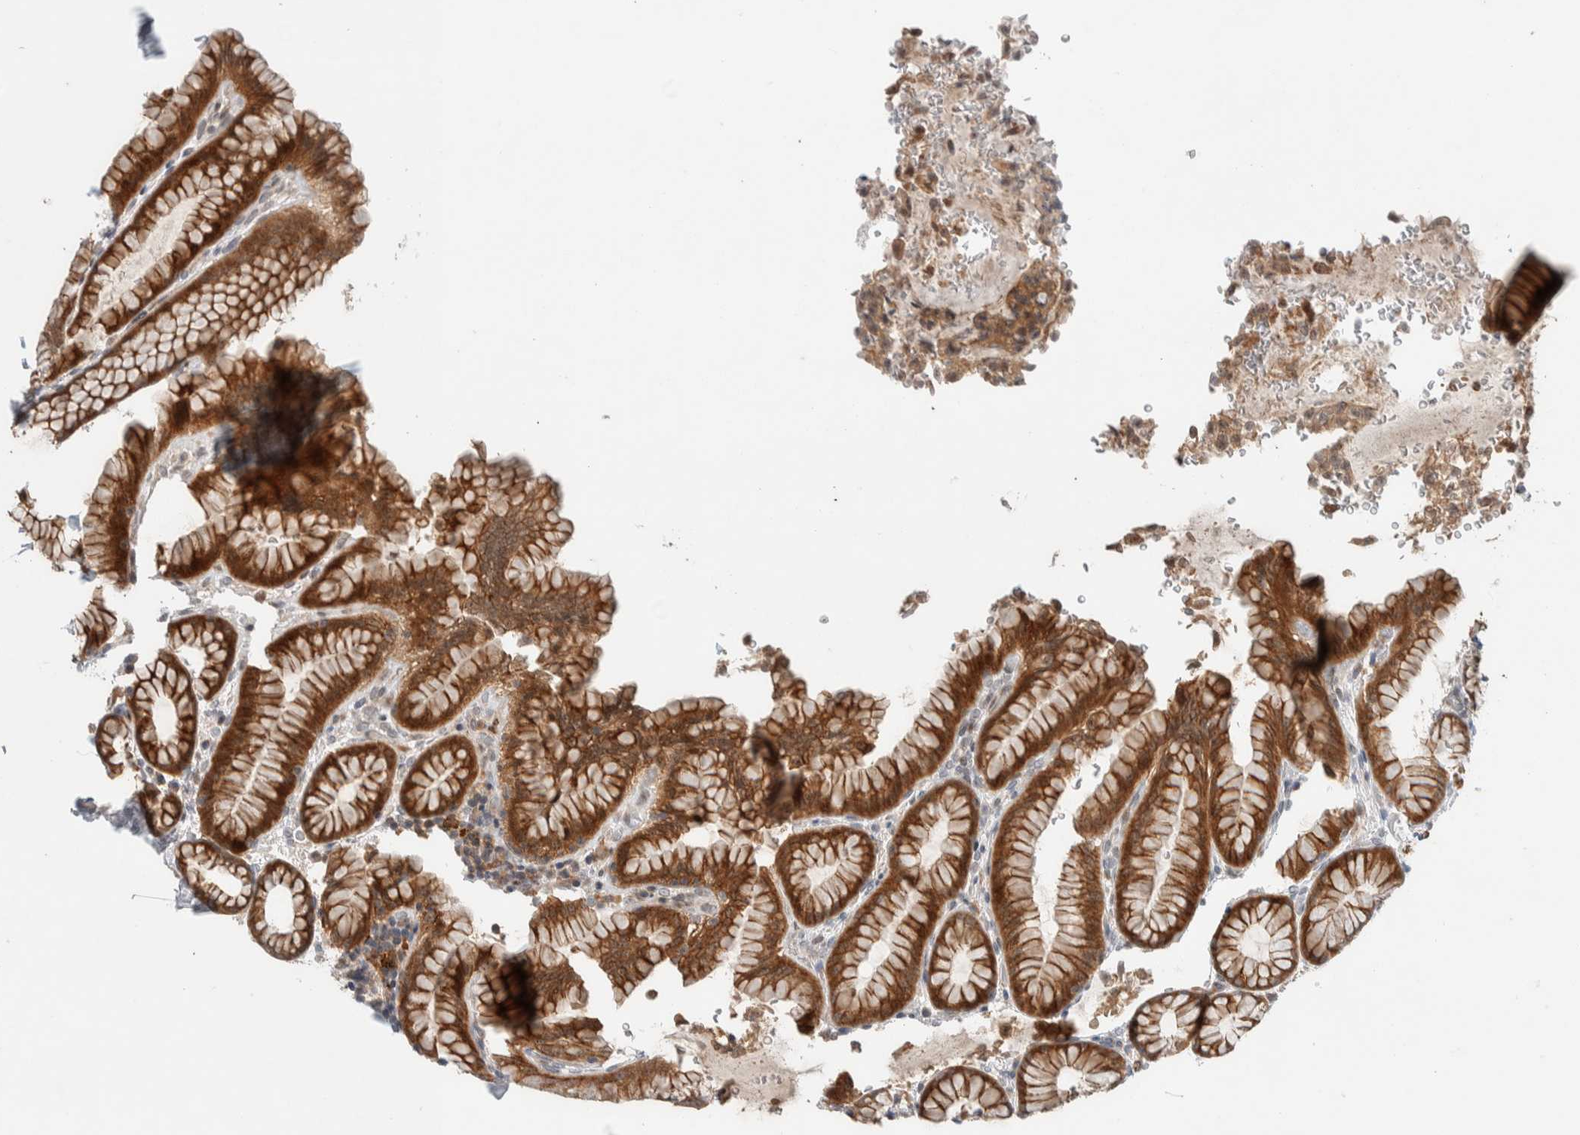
{"staining": {"intensity": "strong", "quantity": "25%-75%", "location": "cytoplasmic/membranous"}, "tissue": "stomach", "cell_type": "Glandular cells", "image_type": "normal", "snomed": [{"axis": "morphology", "description": "Normal tissue, NOS"}, {"axis": "topography", "description": "Stomach"}], "caption": "A histopathology image showing strong cytoplasmic/membranous expression in about 25%-75% of glandular cells in unremarkable stomach, as visualized by brown immunohistochemical staining.", "gene": "DEPTOR", "patient": {"sex": "male", "age": 42}}